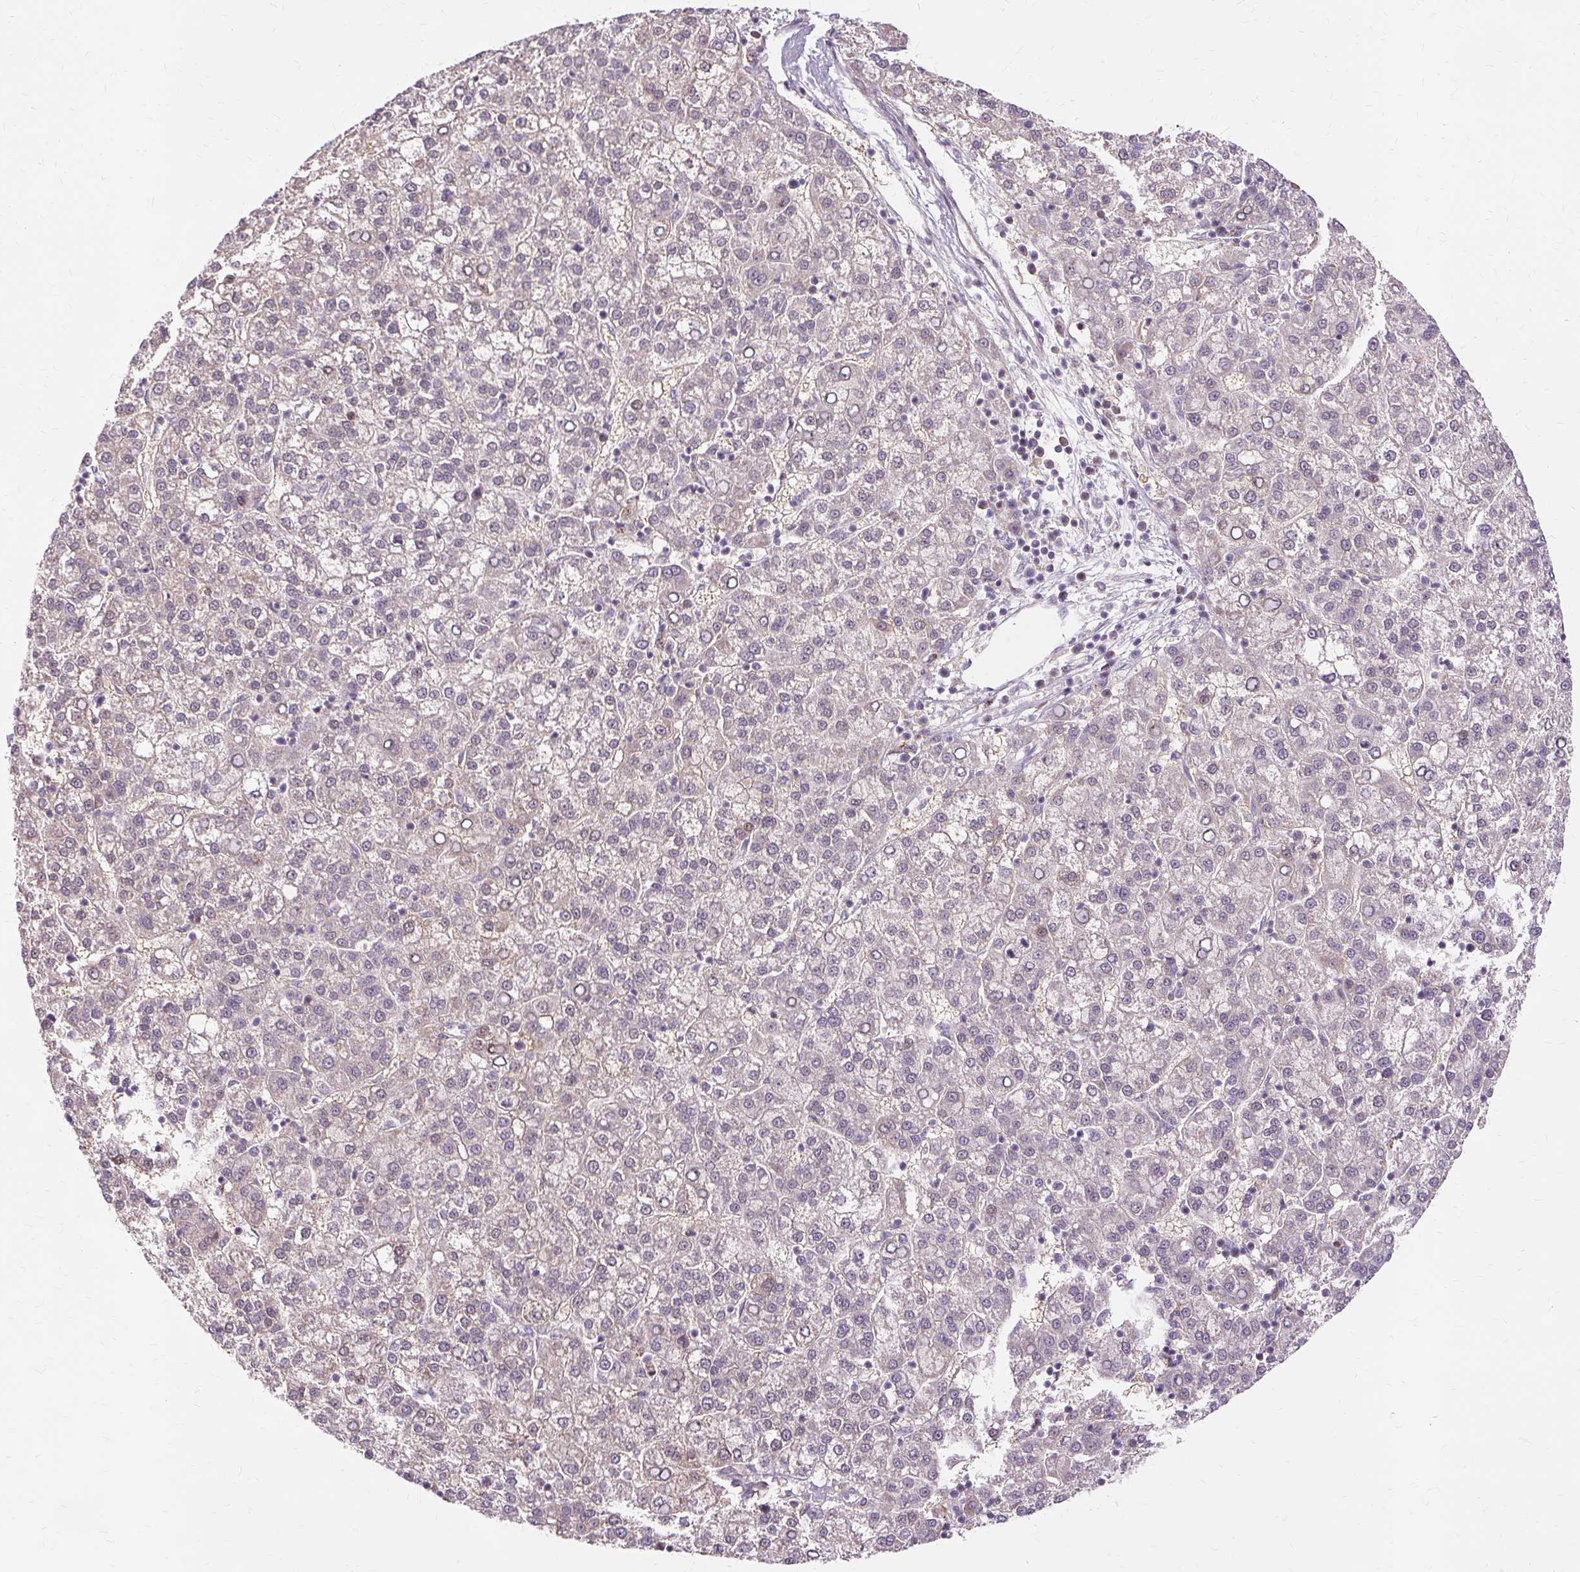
{"staining": {"intensity": "weak", "quantity": "<25%", "location": "nuclear"}, "tissue": "liver cancer", "cell_type": "Tumor cells", "image_type": "cancer", "snomed": [{"axis": "morphology", "description": "Carcinoma, Hepatocellular, NOS"}, {"axis": "topography", "description": "Liver"}], "caption": "High power microscopy photomicrograph of an IHC histopathology image of hepatocellular carcinoma (liver), revealing no significant staining in tumor cells.", "gene": "MMACHC", "patient": {"sex": "female", "age": 58}}